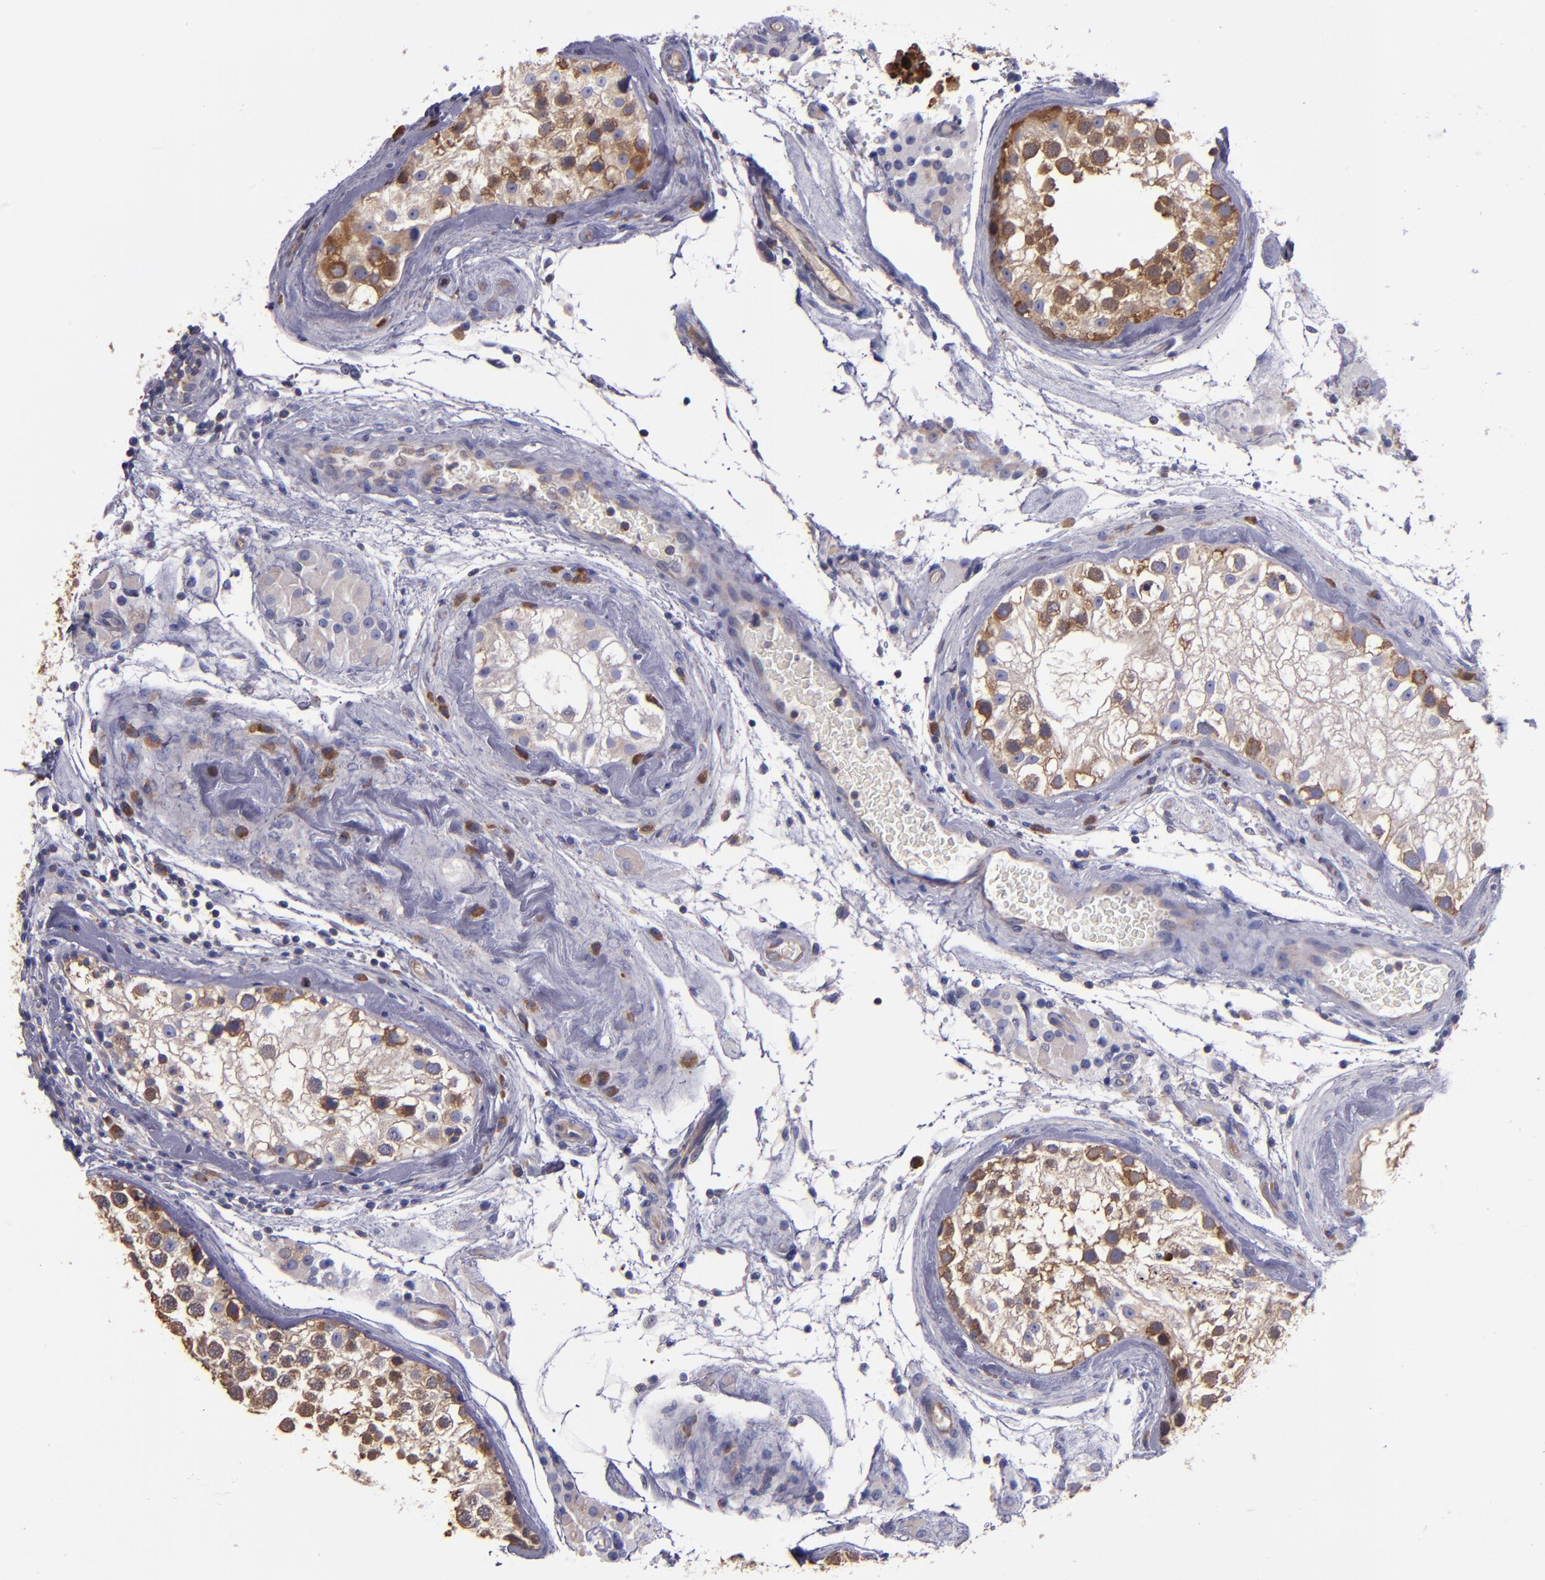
{"staining": {"intensity": "moderate", "quantity": "25%-75%", "location": "cytoplasmic/membranous,nuclear"}, "tissue": "testis", "cell_type": "Cells in seminiferous ducts", "image_type": "normal", "snomed": [{"axis": "morphology", "description": "Normal tissue, NOS"}, {"axis": "topography", "description": "Testis"}], "caption": "The histopathology image exhibits a brown stain indicating the presence of a protein in the cytoplasmic/membranous,nuclear of cells in seminiferous ducts in testis. (IHC, brightfield microscopy, high magnification).", "gene": "CARS1", "patient": {"sex": "male", "age": 46}}